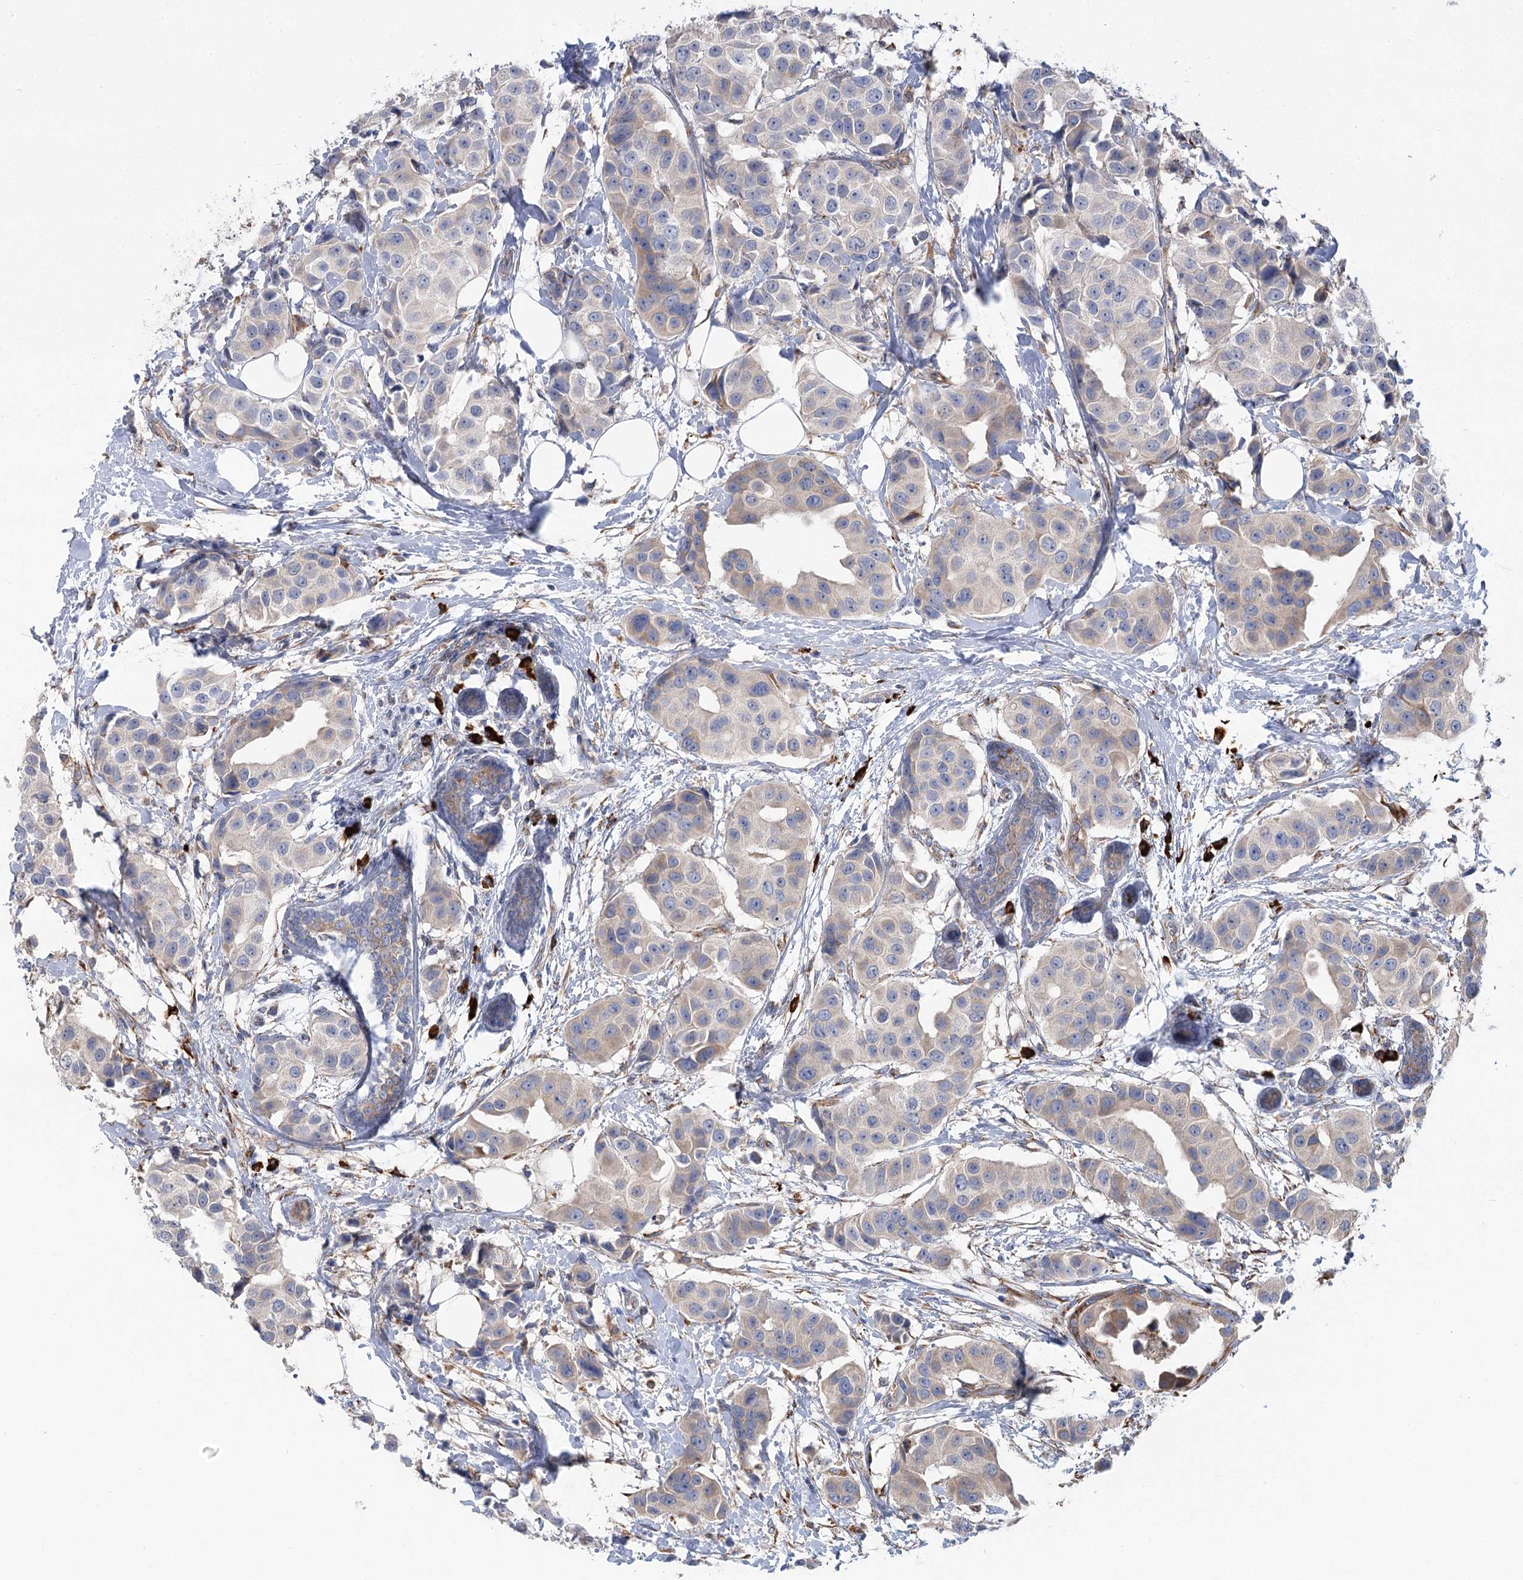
{"staining": {"intensity": "weak", "quantity": "25%-75%", "location": "cytoplasmic/membranous"}, "tissue": "breast cancer", "cell_type": "Tumor cells", "image_type": "cancer", "snomed": [{"axis": "morphology", "description": "Normal tissue, NOS"}, {"axis": "morphology", "description": "Duct carcinoma"}, {"axis": "topography", "description": "Breast"}], "caption": "Immunohistochemical staining of breast cancer demonstrates low levels of weak cytoplasmic/membranous positivity in about 25%-75% of tumor cells.", "gene": "METTL24", "patient": {"sex": "female", "age": 39}}